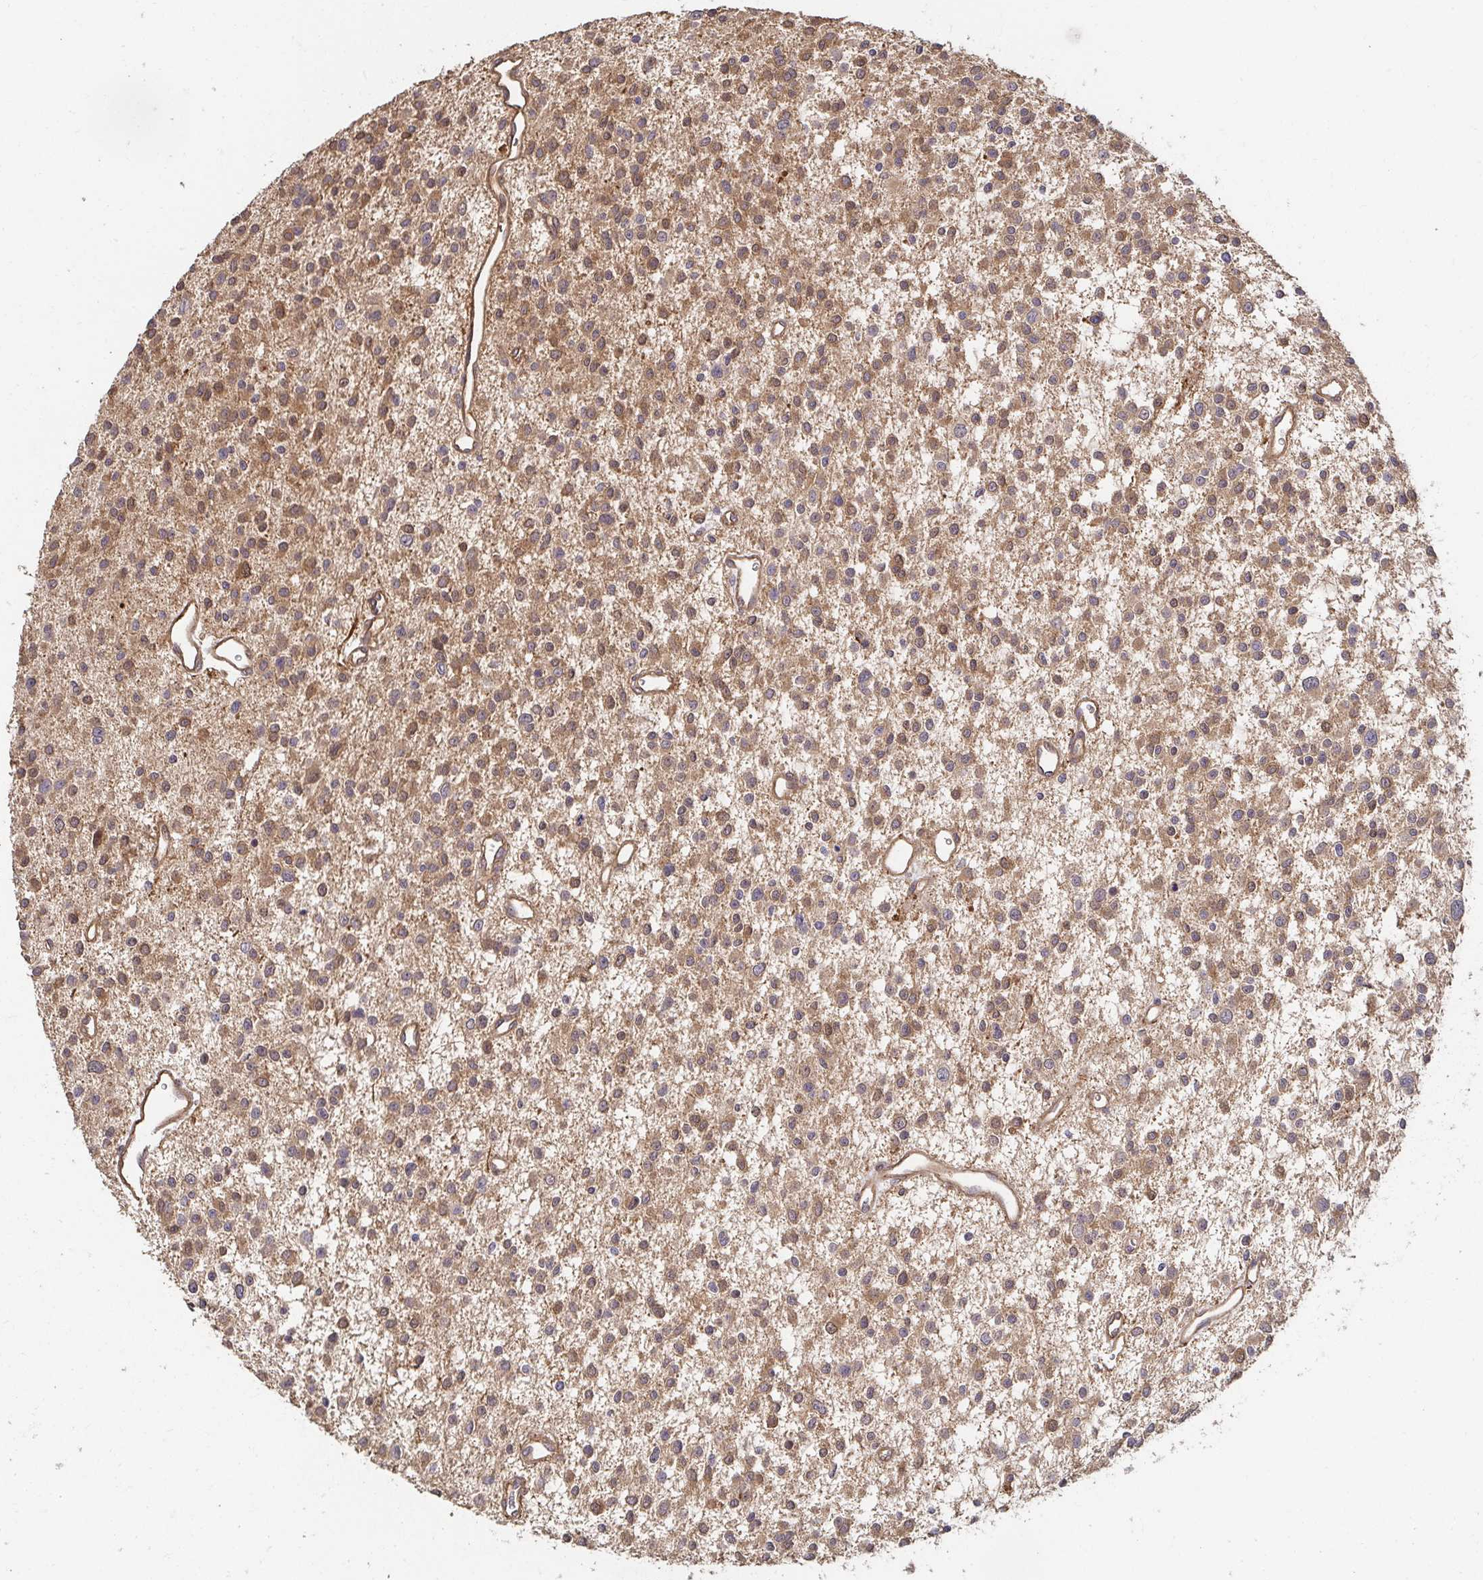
{"staining": {"intensity": "moderate", "quantity": "25%-75%", "location": "cytoplasmic/membranous"}, "tissue": "glioma", "cell_type": "Tumor cells", "image_type": "cancer", "snomed": [{"axis": "morphology", "description": "Glioma, malignant, Low grade"}, {"axis": "topography", "description": "Brain"}], "caption": "A medium amount of moderate cytoplasmic/membranous positivity is appreciated in about 25%-75% of tumor cells in glioma tissue.", "gene": "APBB1", "patient": {"sex": "male", "age": 43}}